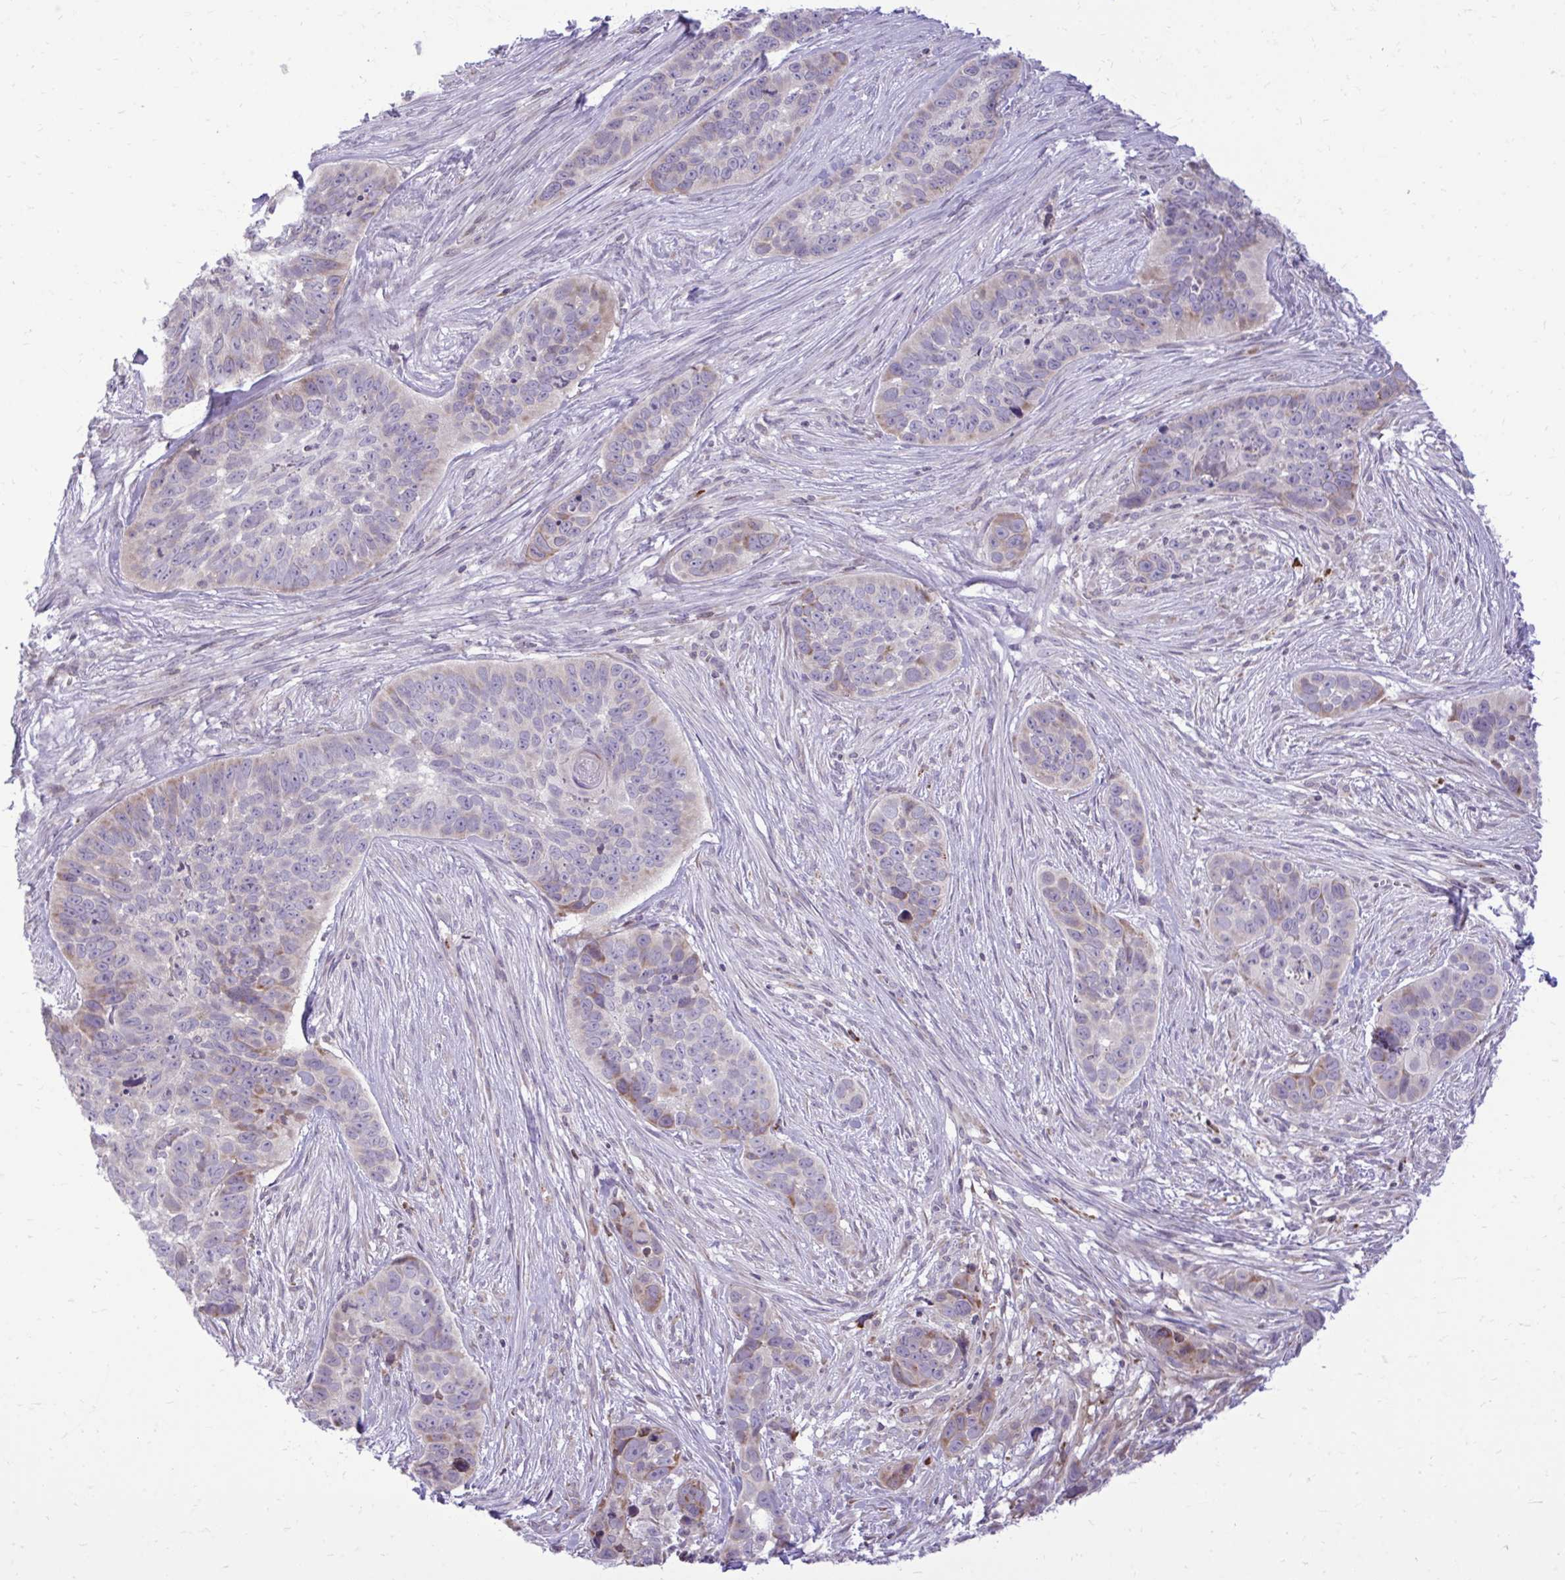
{"staining": {"intensity": "moderate", "quantity": "25%-75%", "location": "cytoplasmic/membranous"}, "tissue": "skin cancer", "cell_type": "Tumor cells", "image_type": "cancer", "snomed": [{"axis": "morphology", "description": "Basal cell carcinoma"}, {"axis": "topography", "description": "Skin"}], "caption": "IHC of skin cancer (basal cell carcinoma) displays medium levels of moderate cytoplasmic/membranous positivity in about 25%-75% of tumor cells.", "gene": "METTL9", "patient": {"sex": "female", "age": 82}}